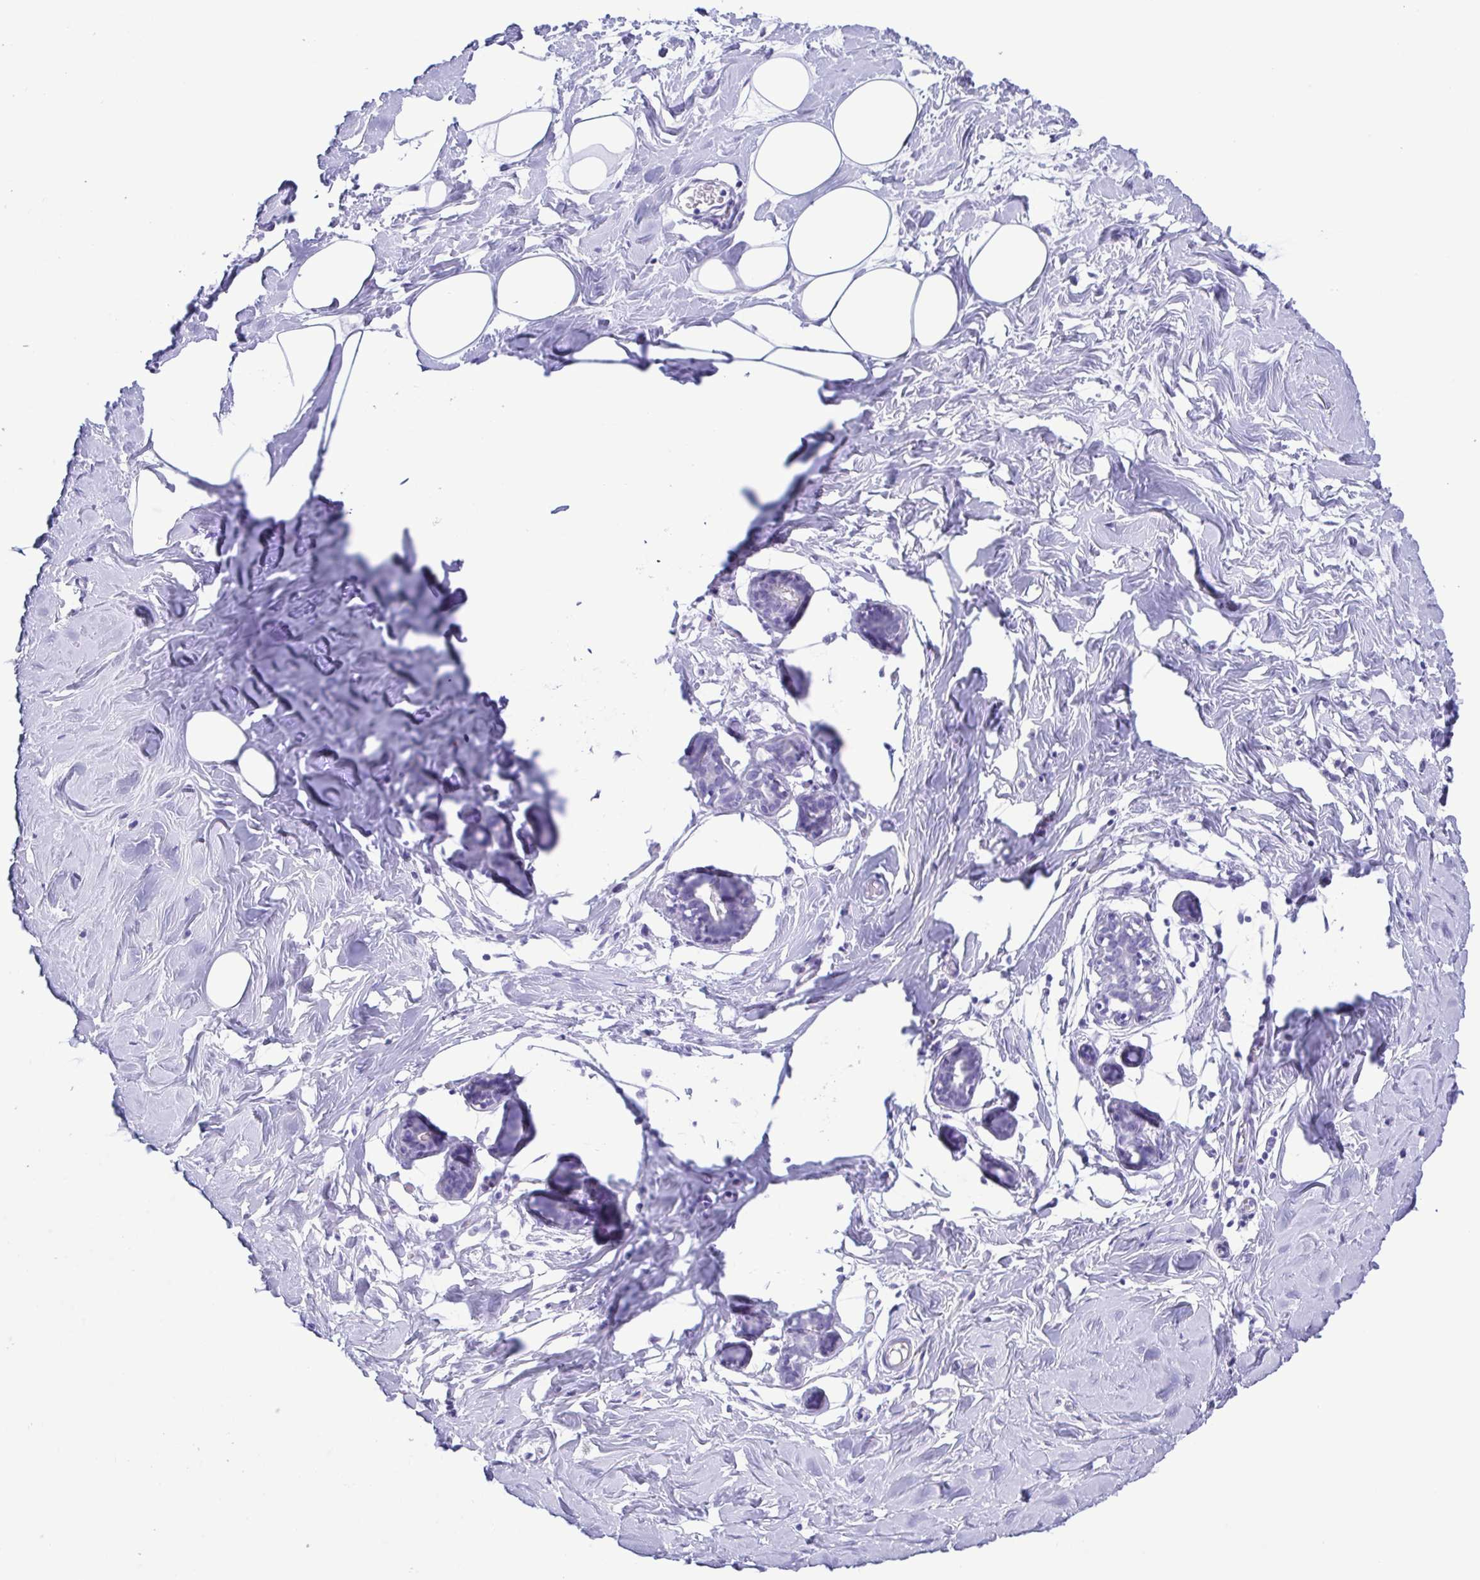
{"staining": {"intensity": "negative", "quantity": "none", "location": "none"}, "tissue": "breast", "cell_type": "Adipocytes", "image_type": "normal", "snomed": [{"axis": "morphology", "description": "Normal tissue, NOS"}, {"axis": "topography", "description": "Breast"}], "caption": "The IHC photomicrograph has no significant staining in adipocytes of breast. (DAB IHC visualized using brightfield microscopy, high magnification).", "gene": "TSPY10", "patient": {"sex": "female", "age": 27}}